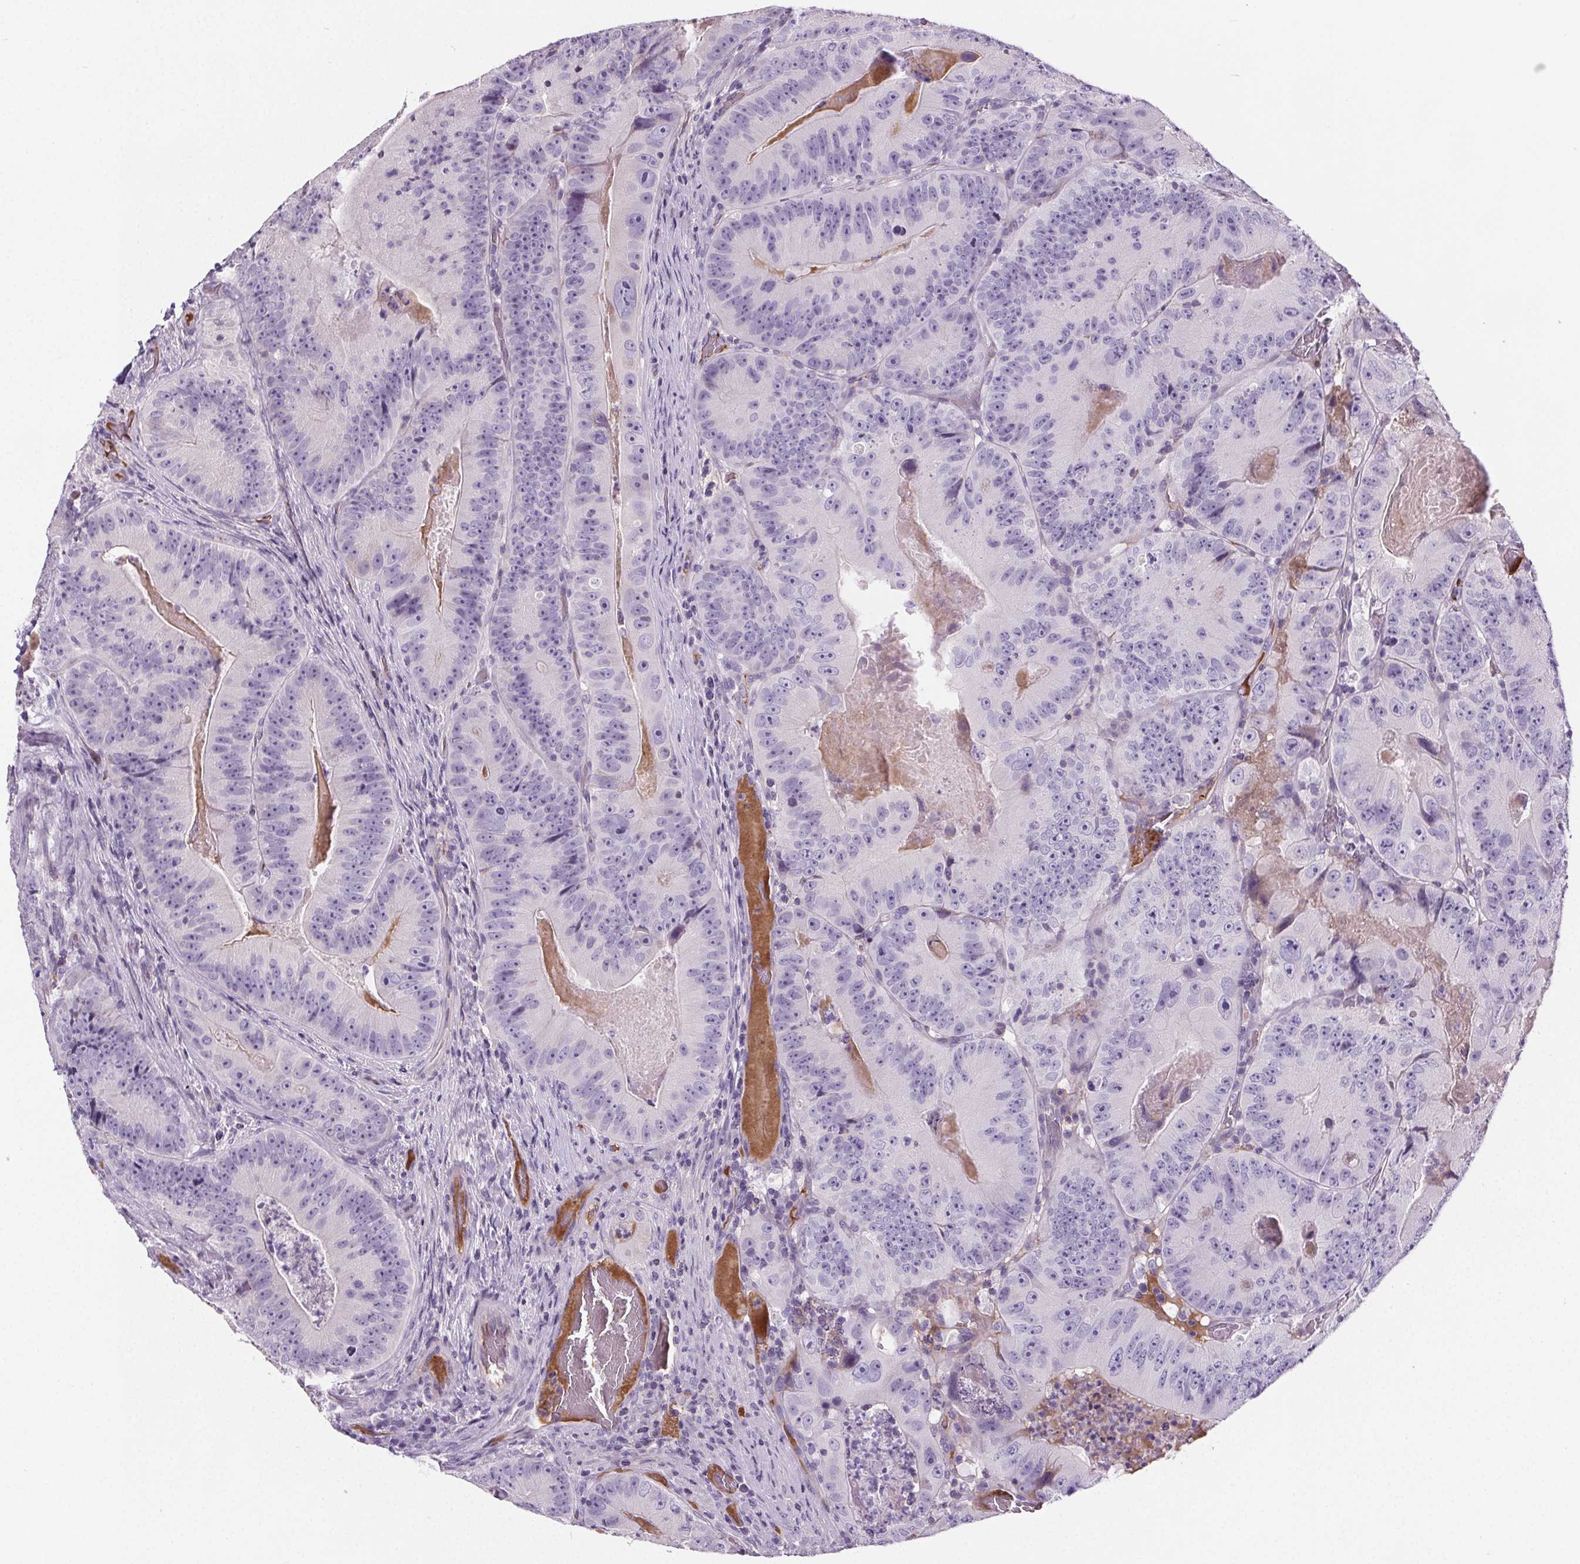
{"staining": {"intensity": "negative", "quantity": "none", "location": "none"}, "tissue": "colorectal cancer", "cell_type": "Tumor cells", "image_type": "cancer", "snomed": [{"axis": "morphology", "description": "Adenocarcinoma, NOS"}, {"axis": "topography", "description": "Colon"}], "caption": "Immunohistochemistry (IHC) histopathology image of neoplastic tissue: adenocarcinoma (colorectal) stained with DAB (3,3'-diaminobenzidine) displays no significant protein positivity in tumor cells. (DAB (3,3'-diaminobenzidine) immunohistochemistry, high magnification).", "gene": "CD5L", "patient": {"sex": "female", "age": 86}}